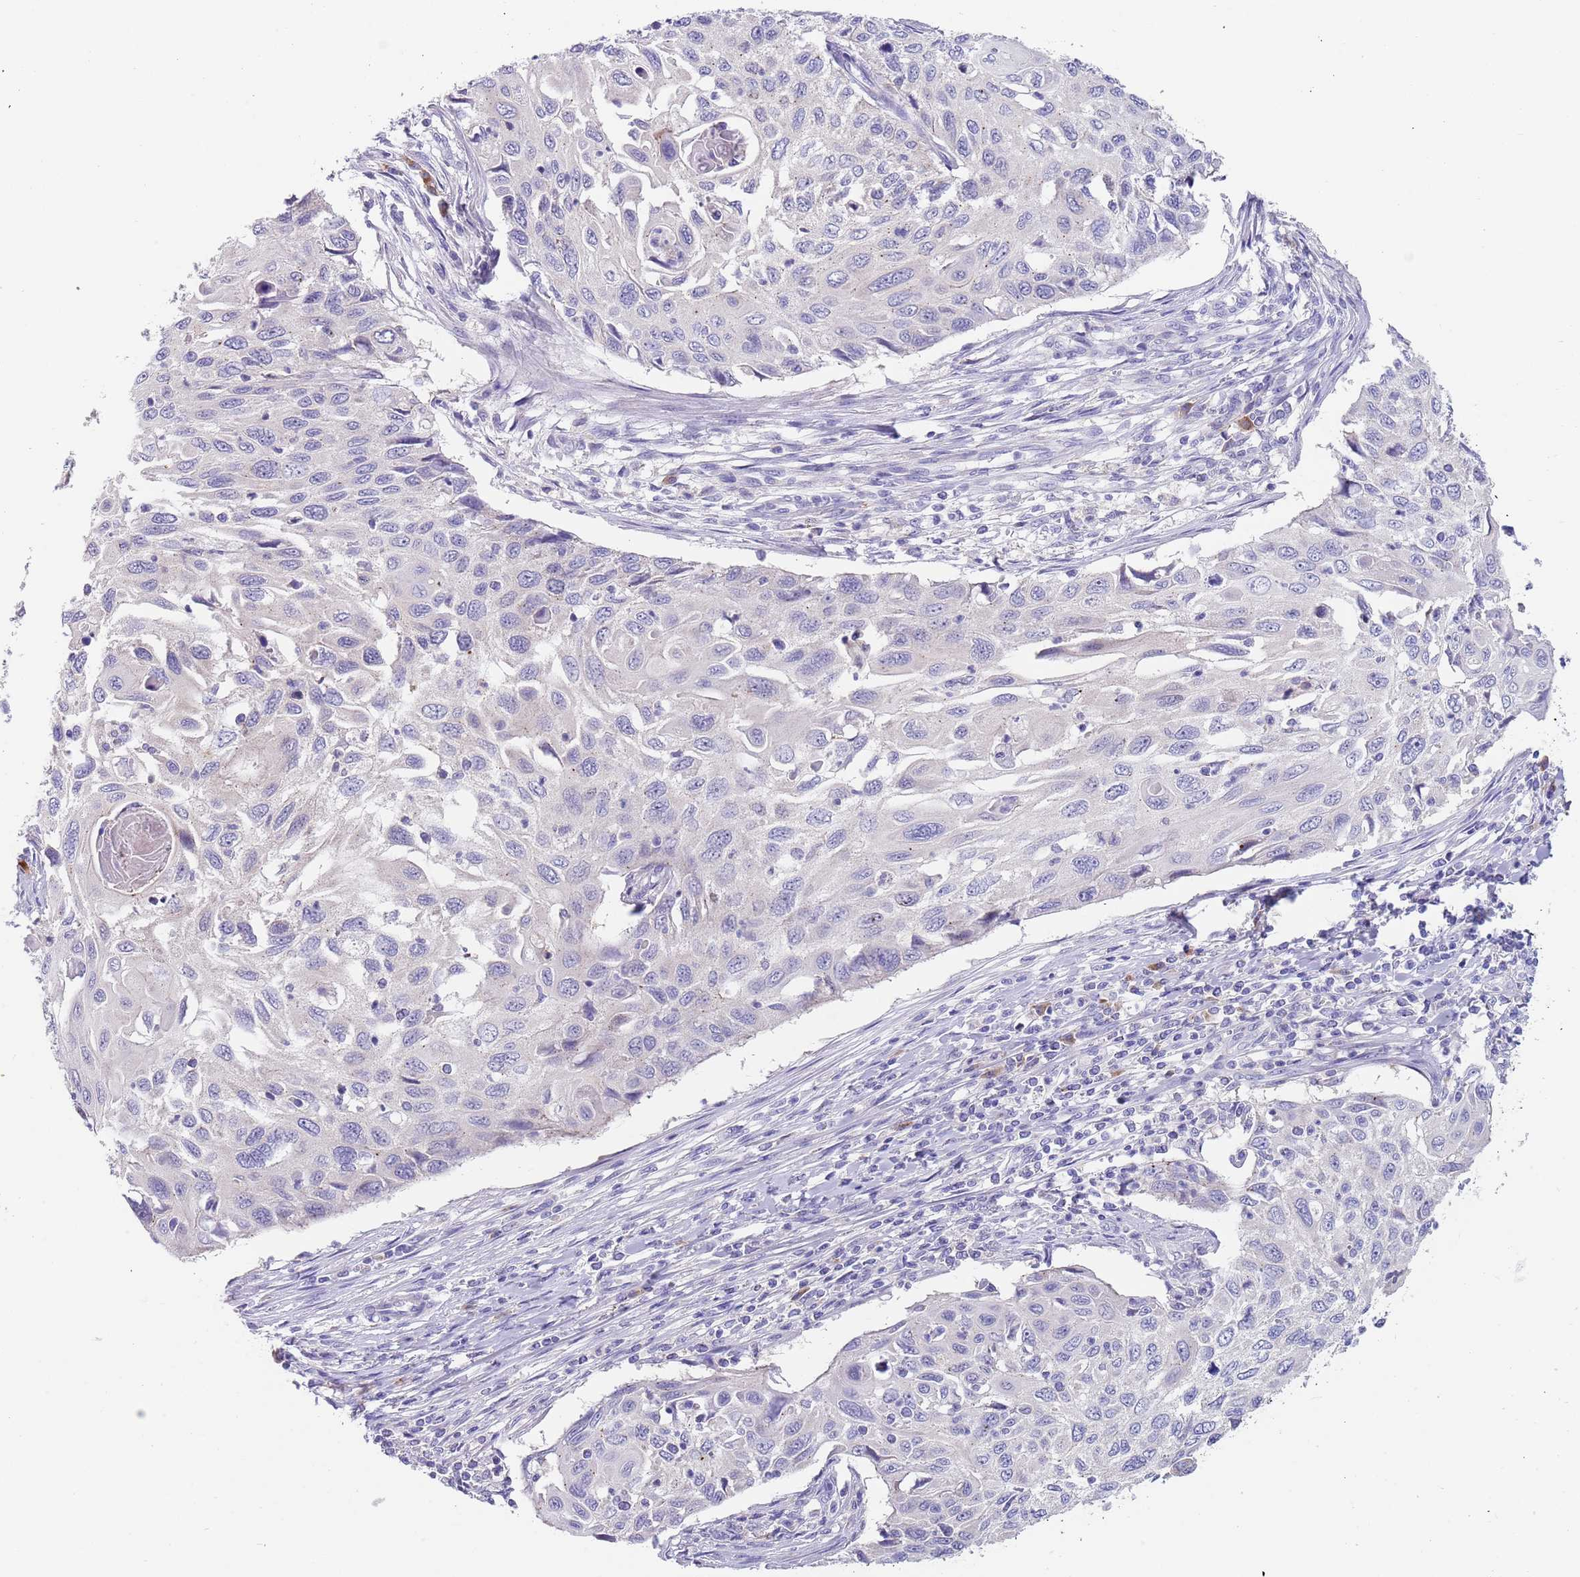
{"staining": {"intensity": "negative", "quantity": "none", "location": "none"}, "tissue": "cervical cancer", "cell_type": "Tumor cells", "image_type": "cancer", "snomed": [{"axis": "morphology", "description": "Squamous cell carcinoma, NOS"}, {"axis": "topography", "description": "Cervix"}], "caption": "Tumor cells are negative for brown protein staining in cervical cancer (squamous cell carcinoma). (DAB (3,3'-diaminobenzidine) immunohistochemistry (IHC) with hematoxylin counter stain).", "gene": "TYW1", "patient": {"sex": "female", "age": 70}}